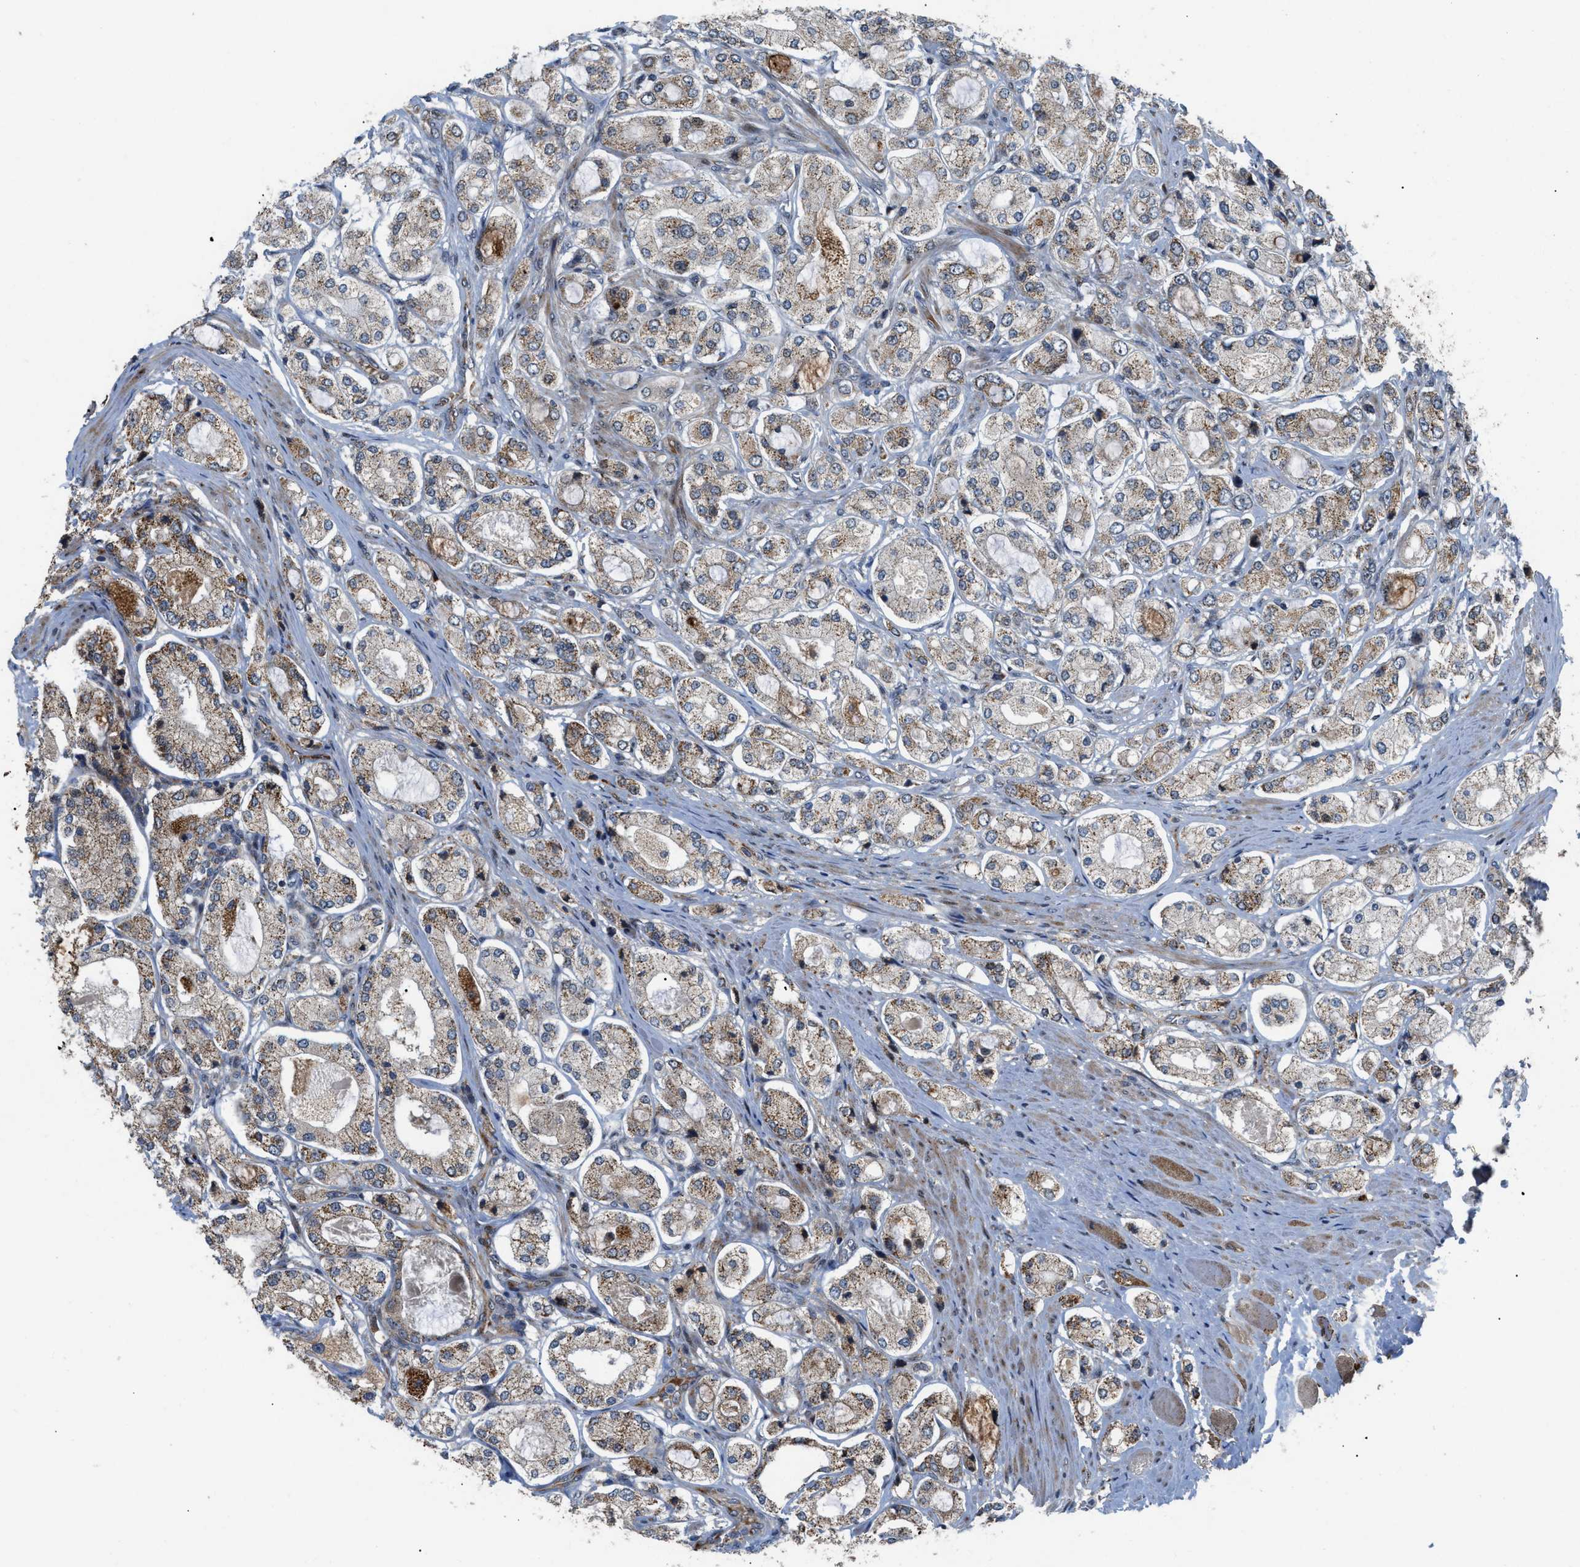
{"staining": {"intensity": "moderate", "quantity": ">75%", "location": "cytoplasmic/membranous"}, "tissue": "prostate cancer", "cell_type": "Tumor cells", "image_type": "cancer", "snomed": [{"axis": "morphology", "description": "Adenocarcinoma, High grade"}, {"axis": "topography", "description": "Prostate"}], "caption": "IHC micrograph of neoplastic tissue: human prostate cancer stained using immunohistochemistry demonstrates medium levels of moderate protein expression localized specifically in the cytoplasmic/membranous of tumor cells, appearing as a cytoplasmic/membranous brown color.", "gene": "AP3M2", "patient": {"sex": "male", "age": 65}}